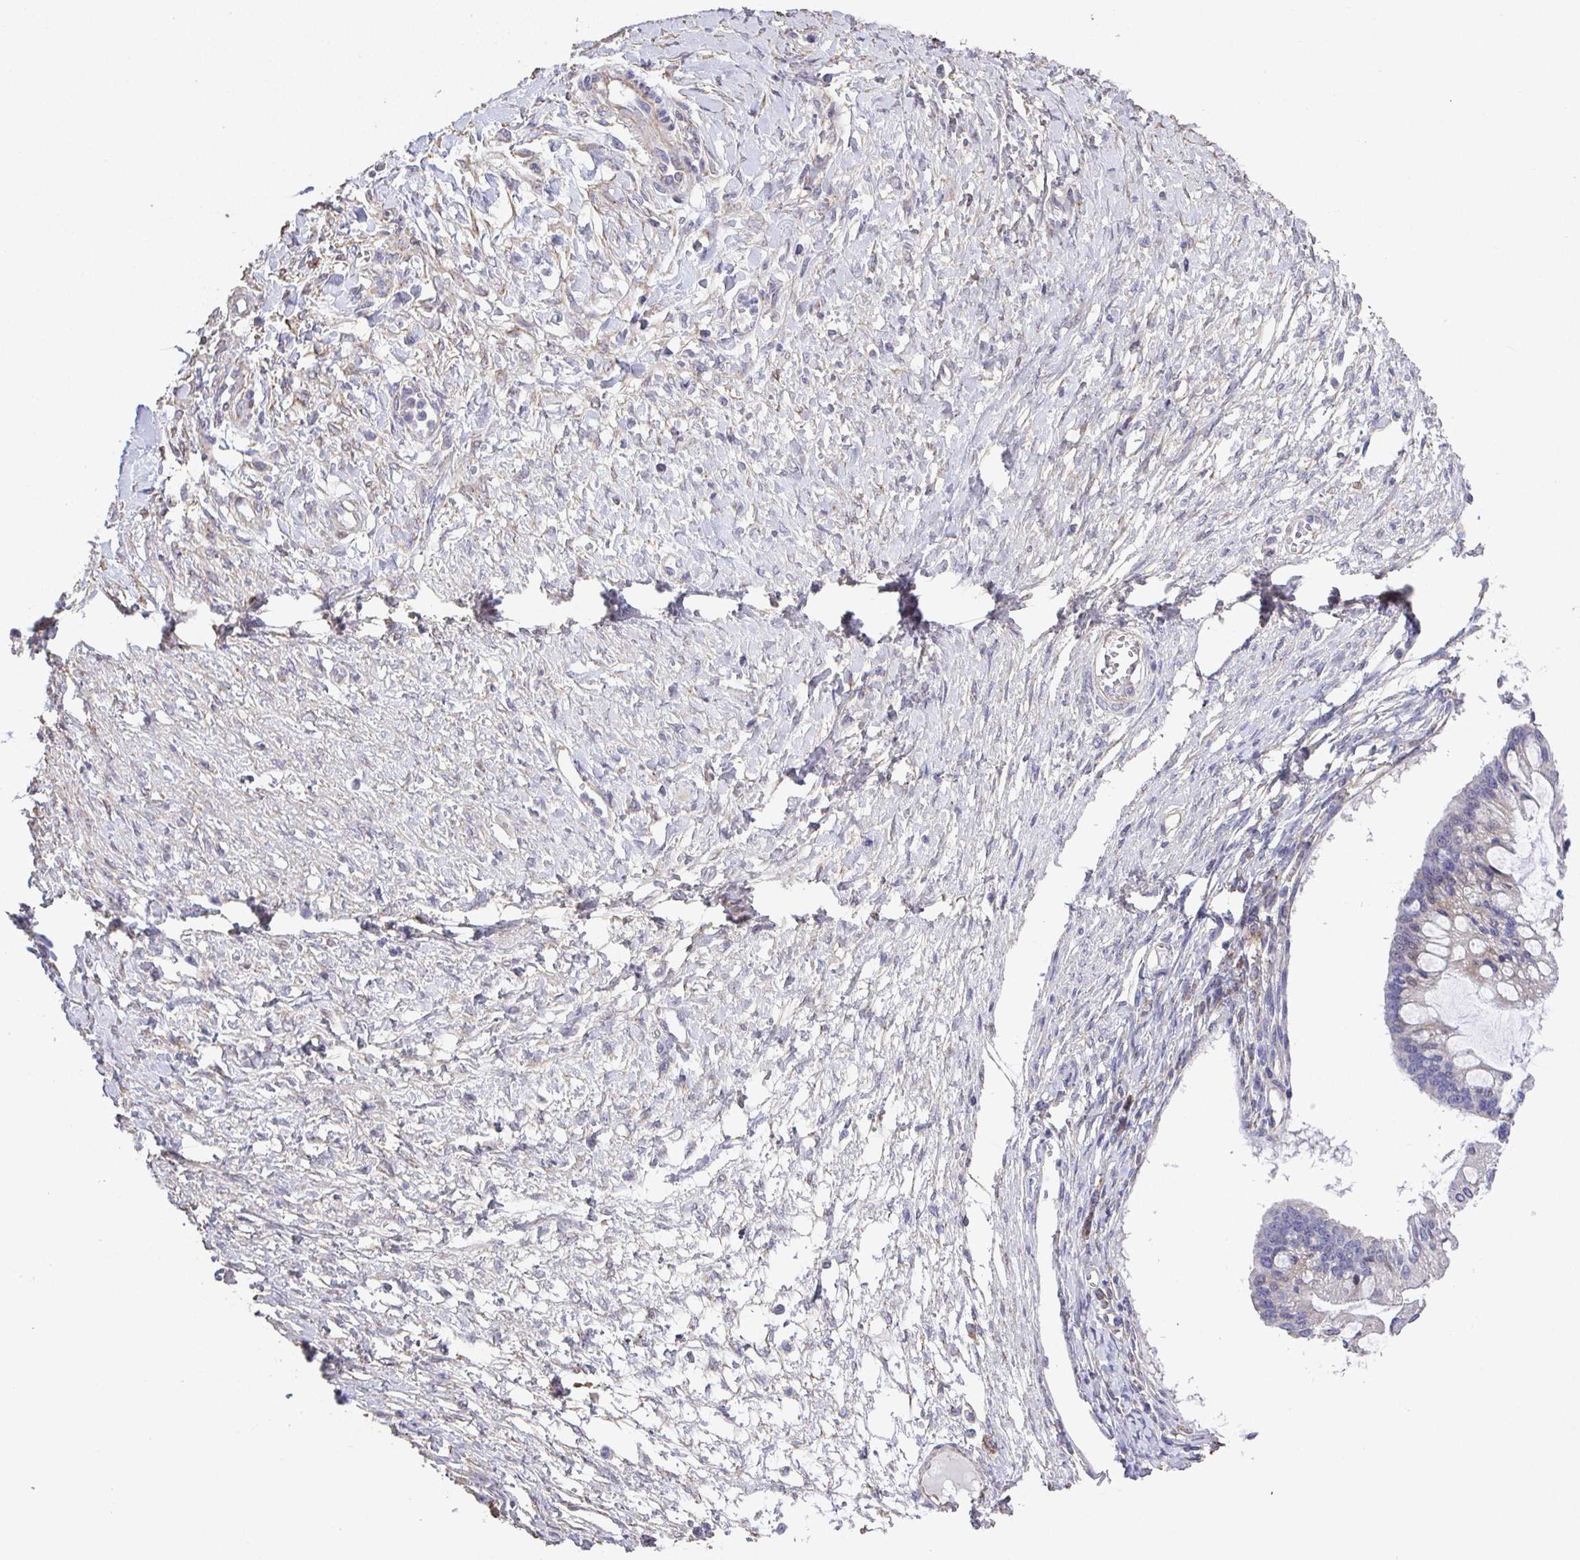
{"staining": {"intensity": "negative", "quantity": "none", "location": "none"}, "tissue": "ovarian cancer", "cell_type": "Tumor cells", "image_type": "cancer", "snomed": [{"axis": "morphology", "description": "Cystadenocarcinoma, mucinous, NOS"}, {"axis": "topography", "description": "Ovary"}], "caption": "Ovarian cancer was stained to show a protein in brown. There is no significant expression in tumor cells. (Brightfield microscopy of DAB immunohistochemistry (IHC) at high magnification).", "gene": "RUNDC3B", "patient": {"sex": "female", "age": 73}}